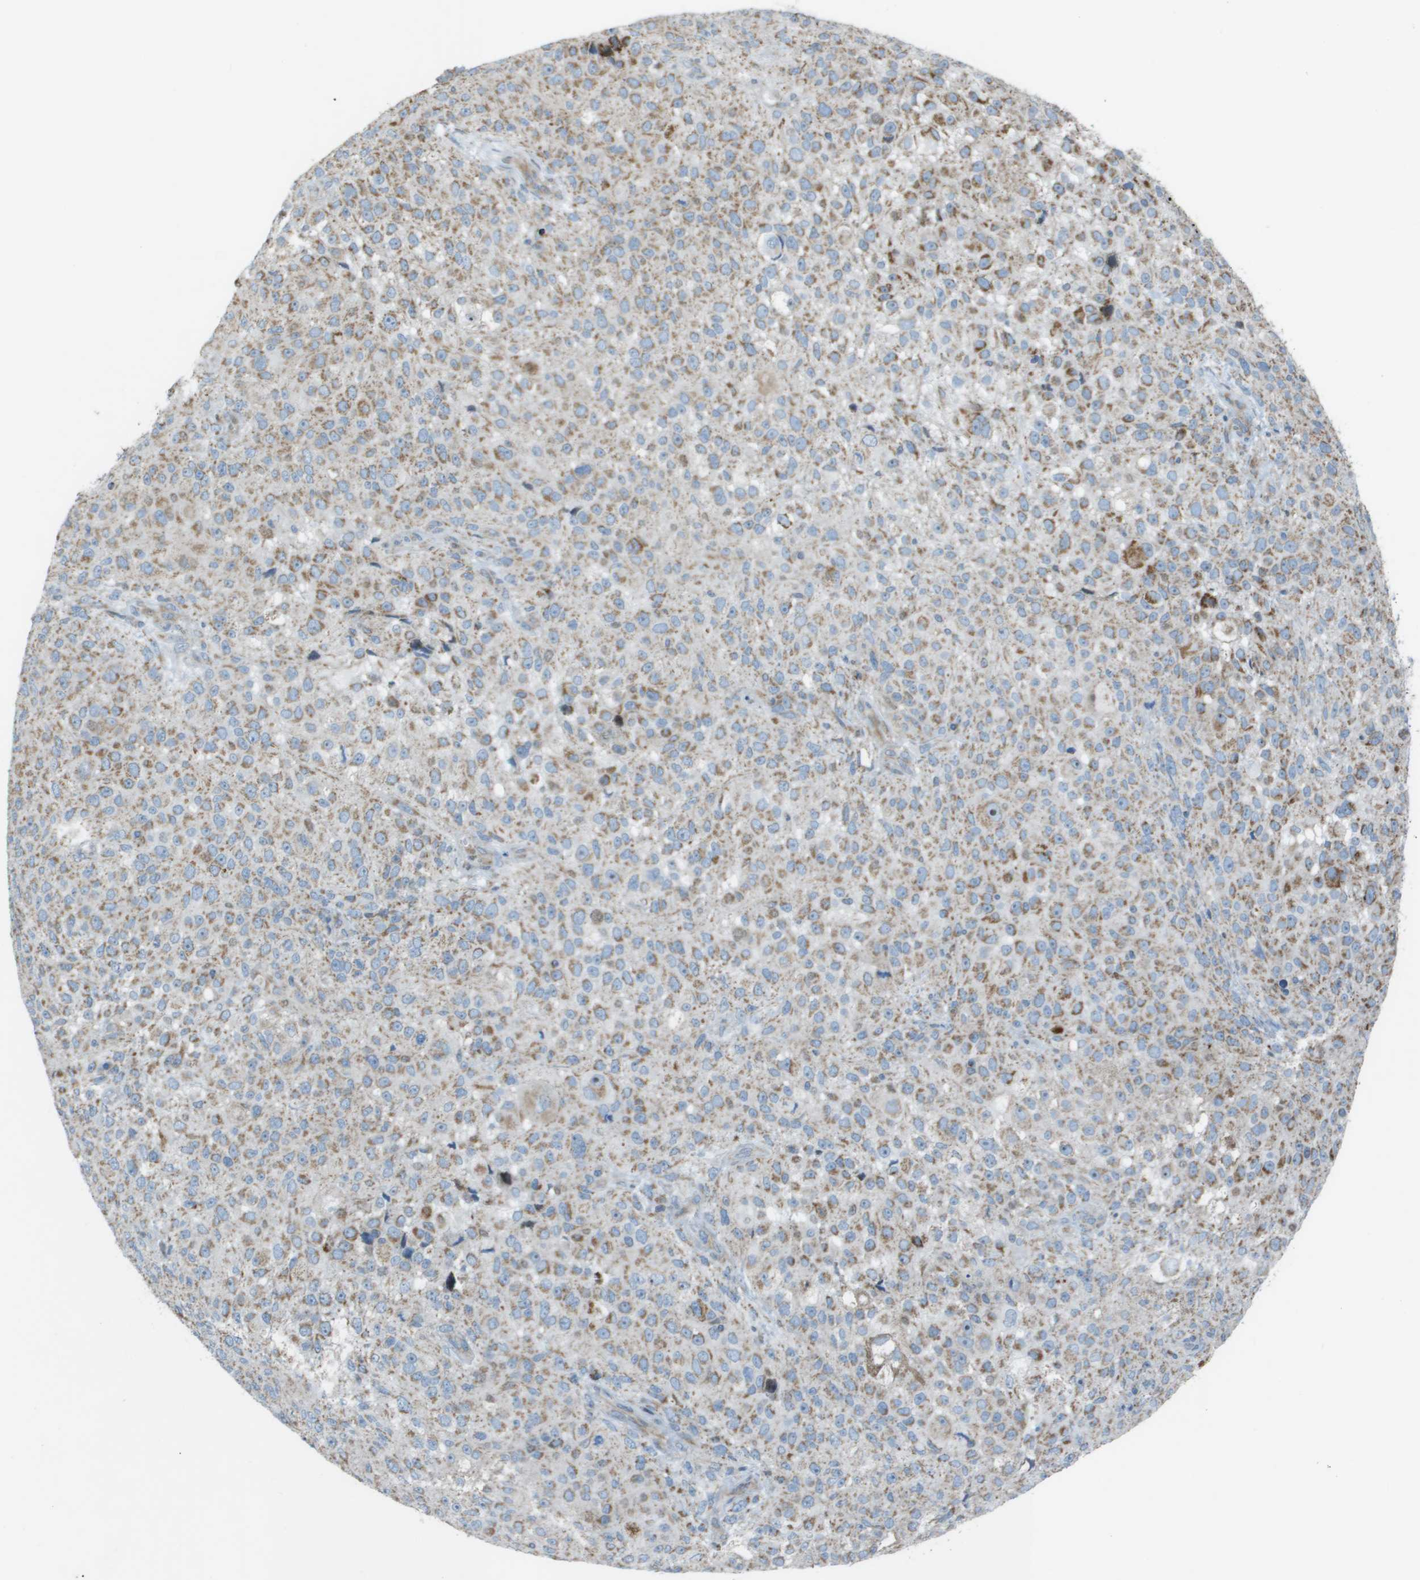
{"staining": {"intensity": "weak", "quantity": ">75%", "location": "cytoplasmic/membranous"}, "tissue": "melanoma", "cell_type": "Tumor cells", "image_type": "cancer", "snomed": [{"axis": "morphology", "description": "Necrosis, NOS"}, {"axis": "morphology", "description": "Malignant melanoma, NOS"}, {"axis": "topography", "description": "Skin"}], "caption": "DAB (3,3'-diaminobenzidine) immunohistochemical staining of human melanoma shows weak cytoplasmic/membranous protein expression in approximately >75% of tumor cells.", "gene": "MGAT3", "patient": {"sex": "female", "age": 87}}